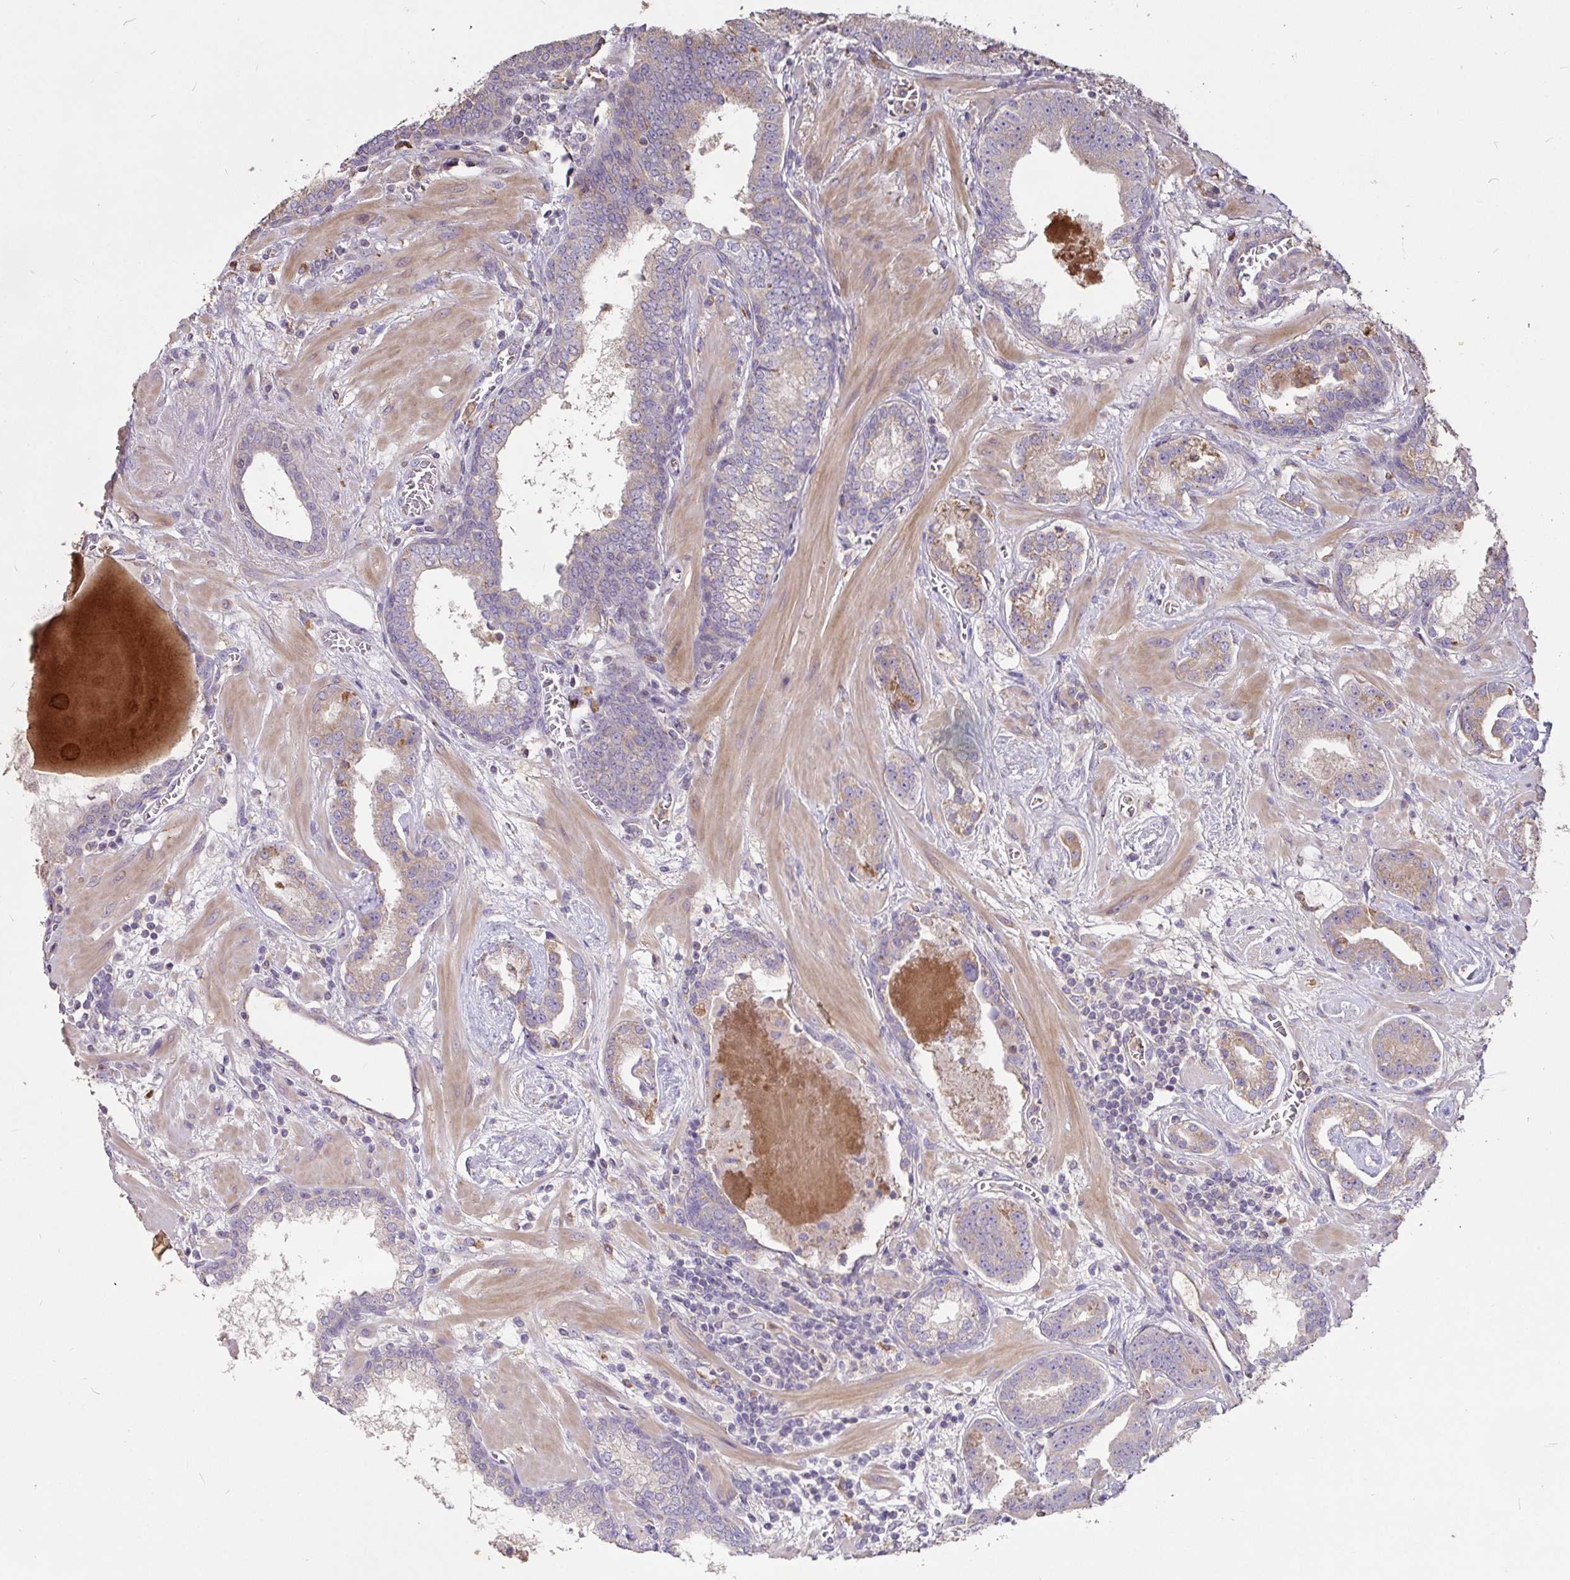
{"staining": {"intensity": "weak", "quantity": "25%-75%", "location": "cytoplasmic/membranous"}, "tissue": "prostate cancer", "cell_type": "Tumor cells", "image_type": "cancer", "snomed": [{"axis": "morphology", "description": "Adenocarcinoma, Low grade"}, {"axis": "topography", "description": "Prostate"}], "caption": "Adenocarcinoma (low-grade) (prostate) stained for a protein shows weak cytoplasmic/membranous positivity in tumor cells.", "gene": "FCER1A", "patient": {"sex": "male", "age": 62}}